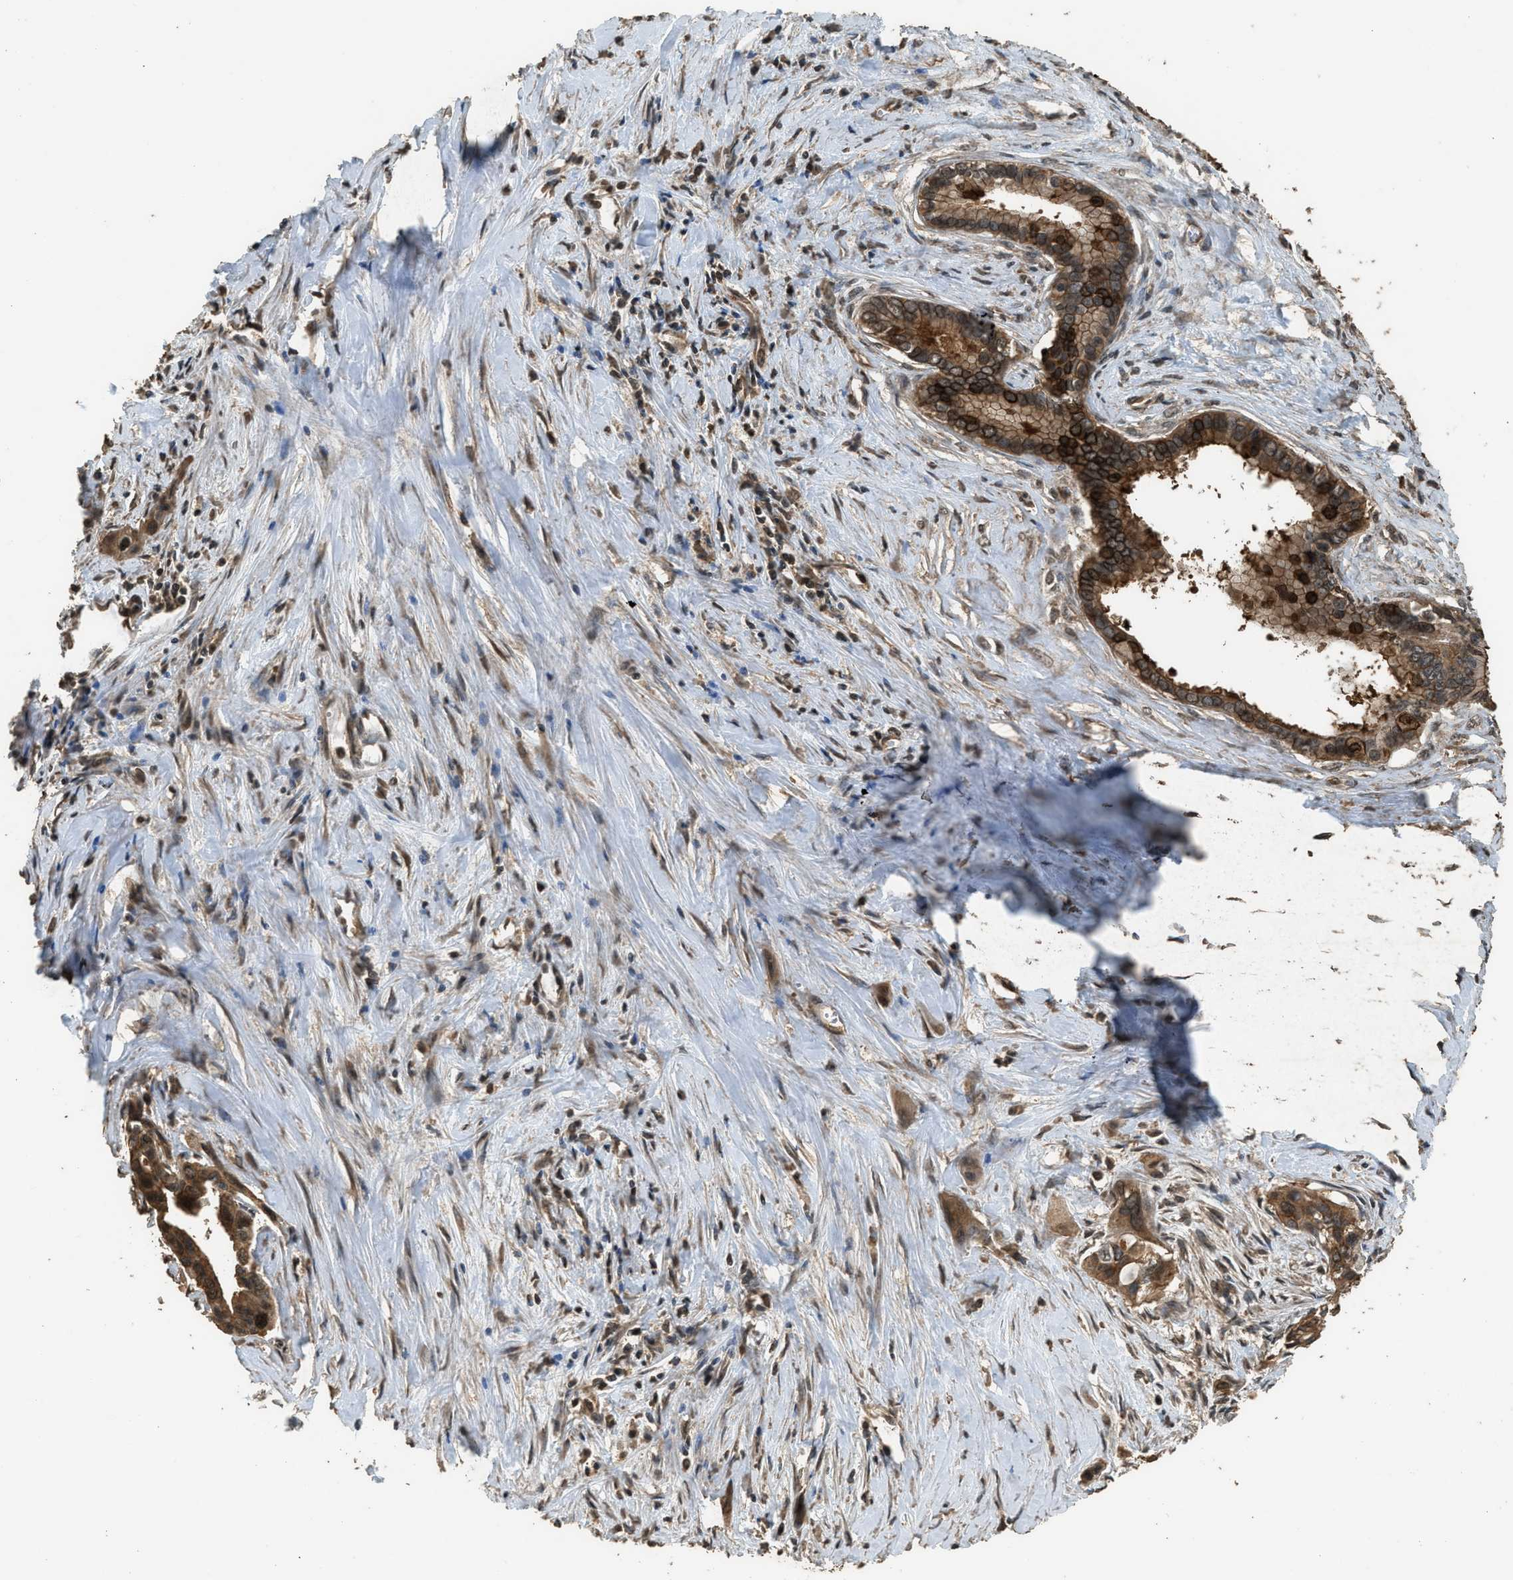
{"staining": {"intensity": "strong", "quantity": ">75%", "location": "cytoplasmic/membranous,nuclear"}, "tissue": "pancreatic cancer", "cell_type": "Tumor cells", "image_type": "cancer", "snomed": [{"axis": "morphology", "description": "Adenocarcinoma, NOS"}, {"axis": "topography", "description": "Pancreas"}], "caption": "Immunohistochemistry (DAB) staining of pancreatic cancer (adenocarcinoma) demonstrates strong cytoplasmic/membranous and nuclear protein positivity in about >75% of tumor cells.", "gene": "MYBL2", "patient": {"sex": "male", "age": 73}}